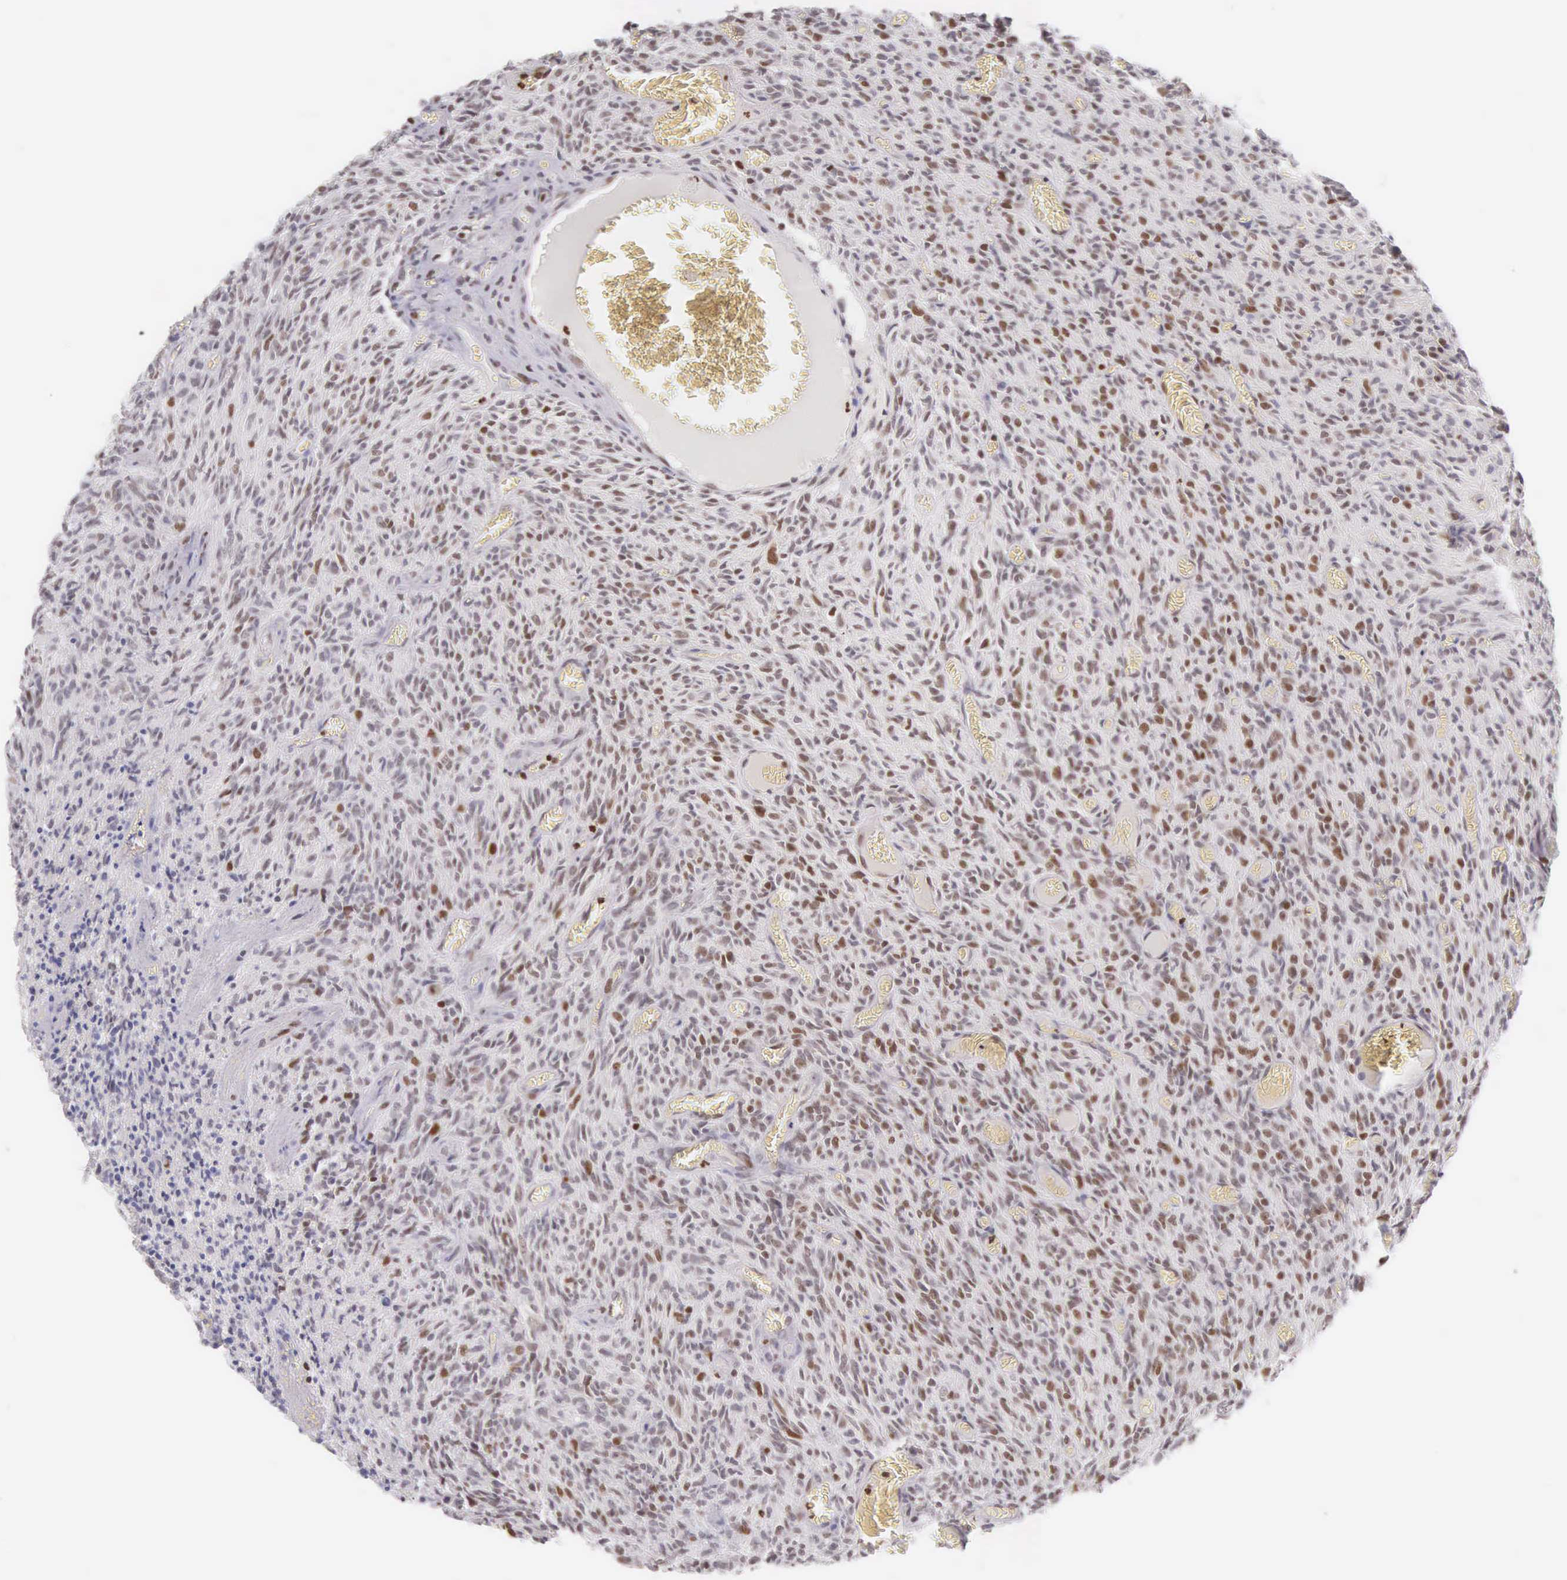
{"staining": {"intensity": "weak", "quantity": "25%-75%", "location": "nuclear"}, "tissue": "glioma", "cell_type": "Tumor cells", "image_type": "cancer", "snomed": [{"axis": "morphology", "description": "Glioma, malignant, High grade"}, {"axis": "topography", "description": "Brain"}], "caption": "Immunohistochemistry micrograph of neoplastic tissue: human malignant glioma (high-grade) stained using immunohistochemistry shows low levels of weak protein expression localized specifically in the nuclear of tumor cells, appearing as a nuclear brown color.", "gene": "VRK1", "patient": {"sex": "male", "age": 56}}